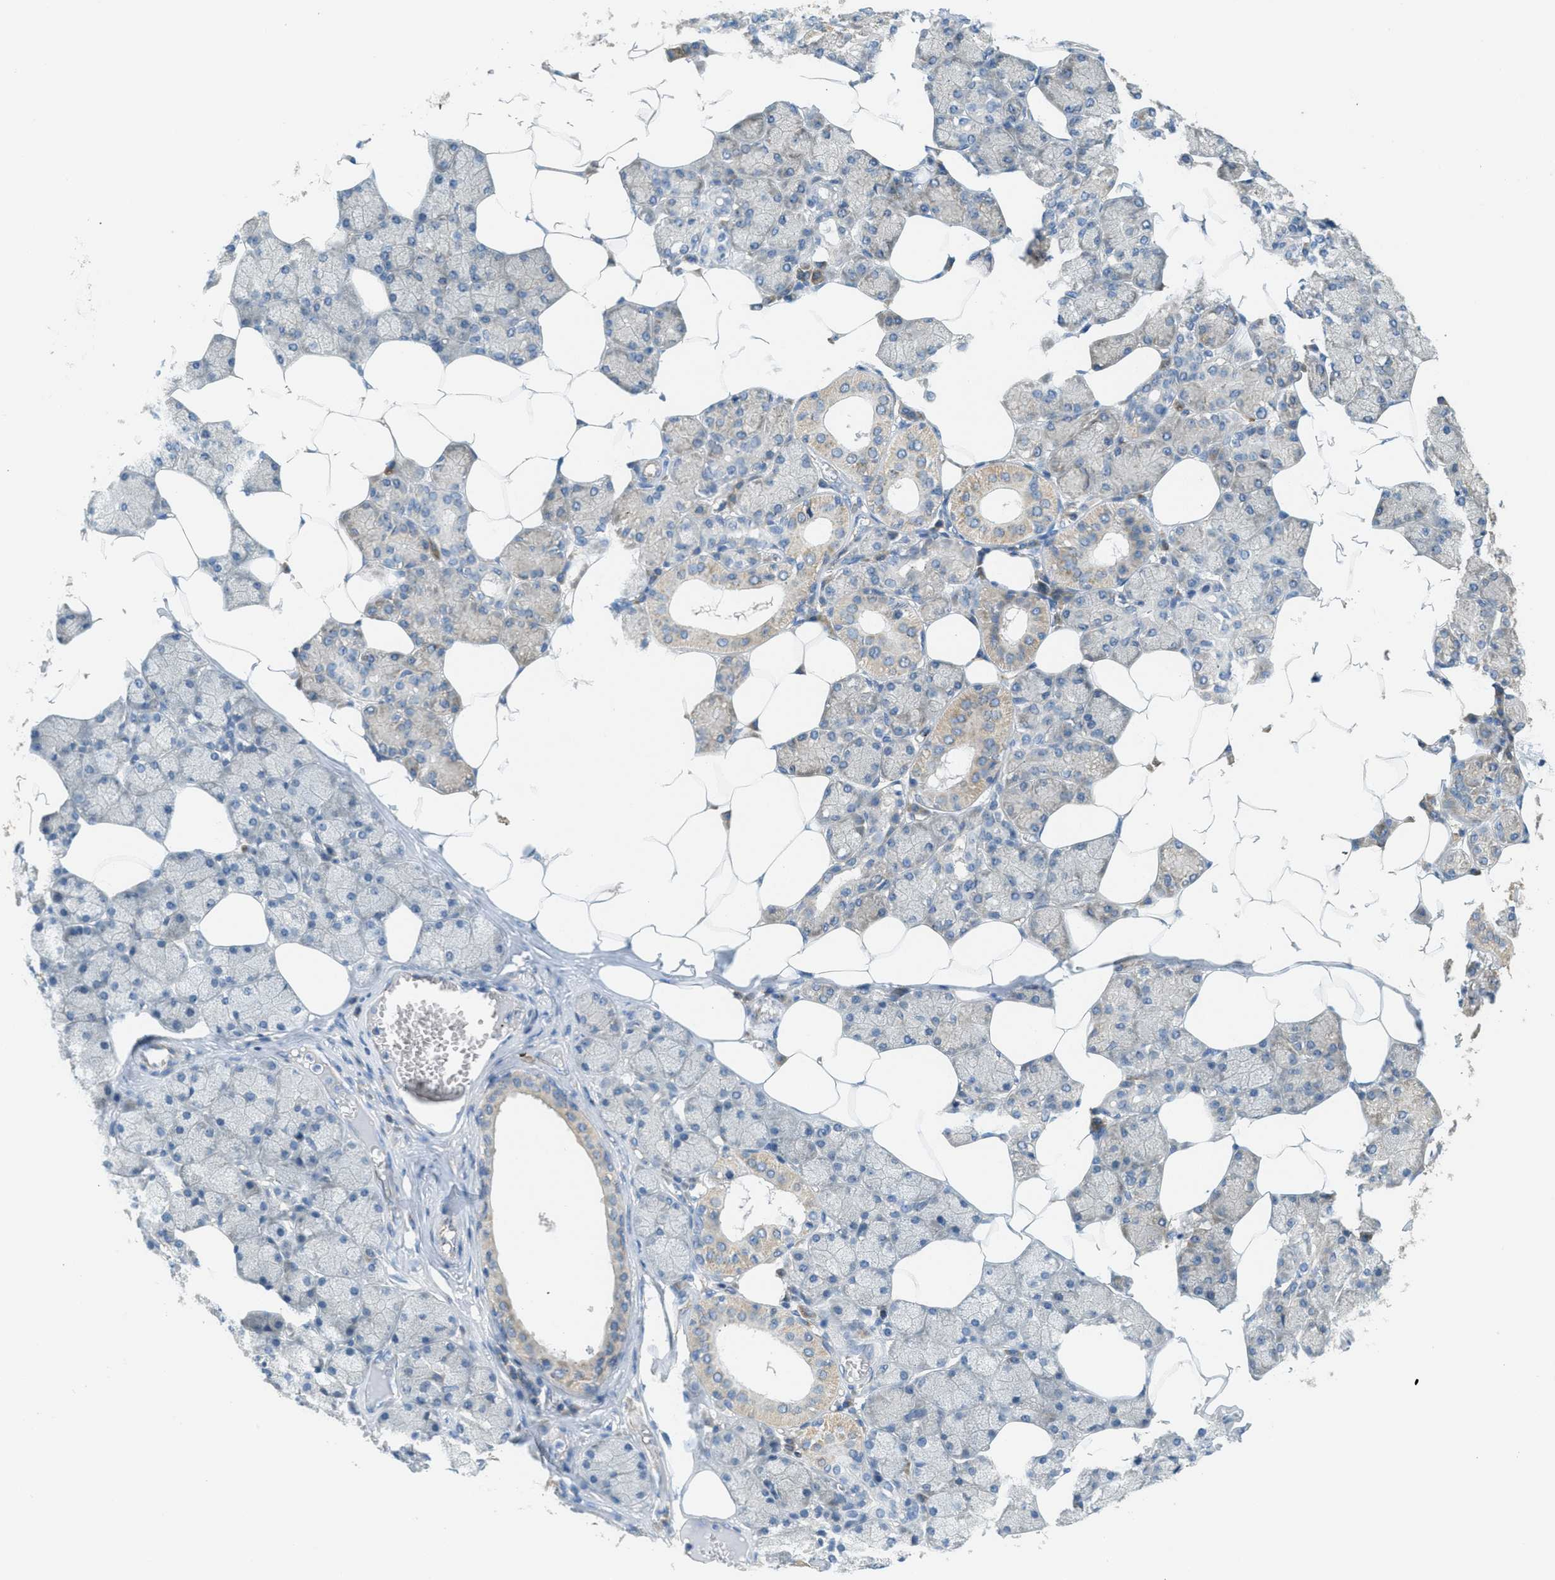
{"staining": {"intensity": "moderate", "quantity": "25%-75%", "location": "cytoplasmic/membranous"}, "tissue": "salivary gland", "cell_type": "Glandular cells", "image_type": "normal", "snomed": [{"axis": "morphology", "description": "Normal tissue, NOS"}, {"axis": "topography", "description": "Salivary gland"}], "caption": "Salivary gland stained with a brown dye shows moderate cytoplasmic/membranous positive expression in approximately 25%-75% of glandular cells.", "gene": "JCAD", "patient": {"sex": "male", "age": 62}}